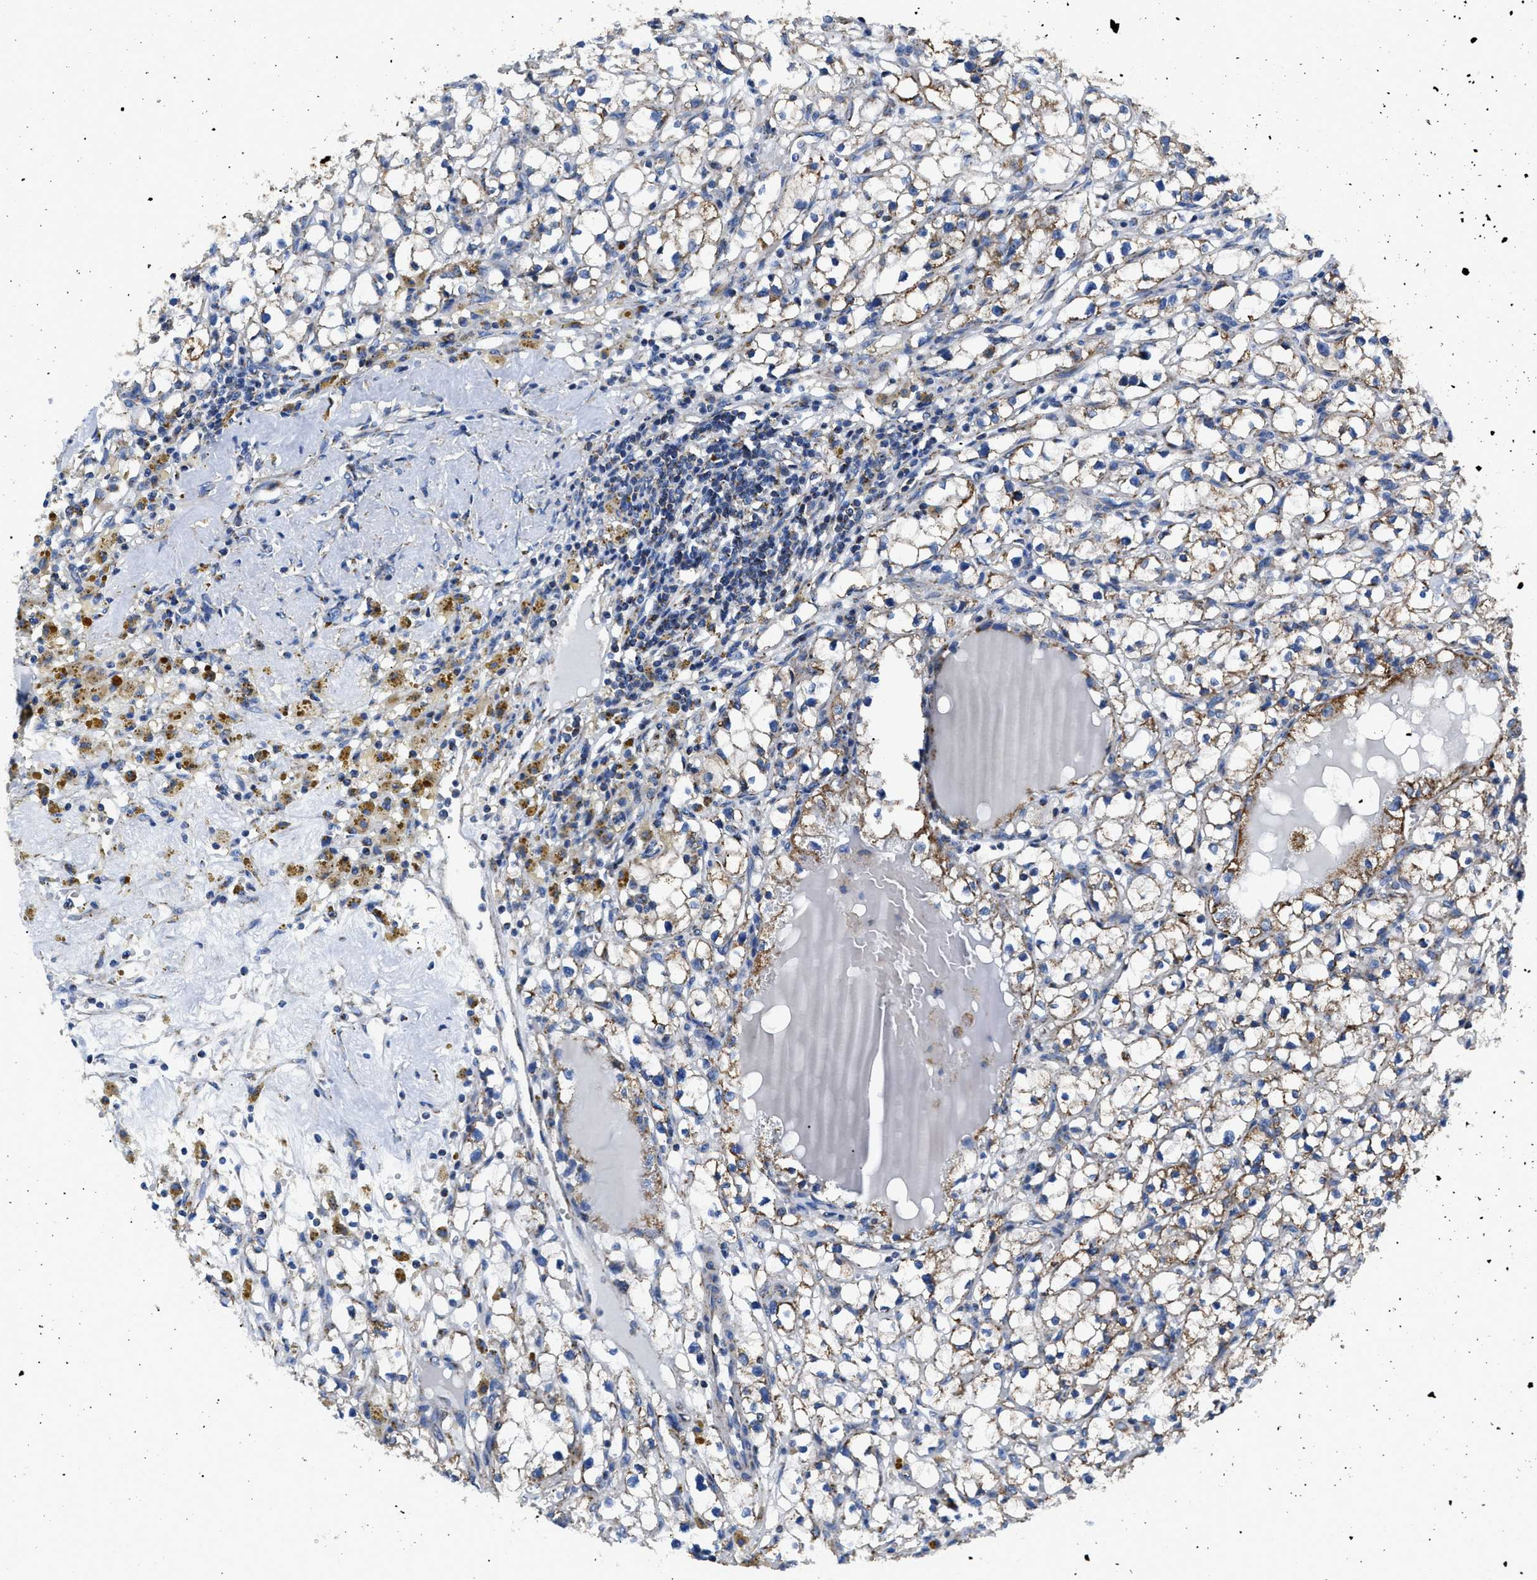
{"staining": {"intensity": "moderate", "quantity": "<25%", "location": "cytoplasmic/membranous"}, "tissue": "renal cancer", "cell_type": "Tumor cells", "image_type": "cancer", "snomed": [{"axis": "morphology", "description": "Adenocarcinoma, NOS"}, {"axis": "topography", "description": "Kidney"}], "caption": "This image shows renal cancer stained with immunohistochemistry (IHC) to label a protein in brown. The cytoplasmic/membranous of tumor cells show moderate positivity for the protein. Nuclei are counter-stained blue.", "gene": "PHB2", "patient": {"sex": "male", "age": 56}}